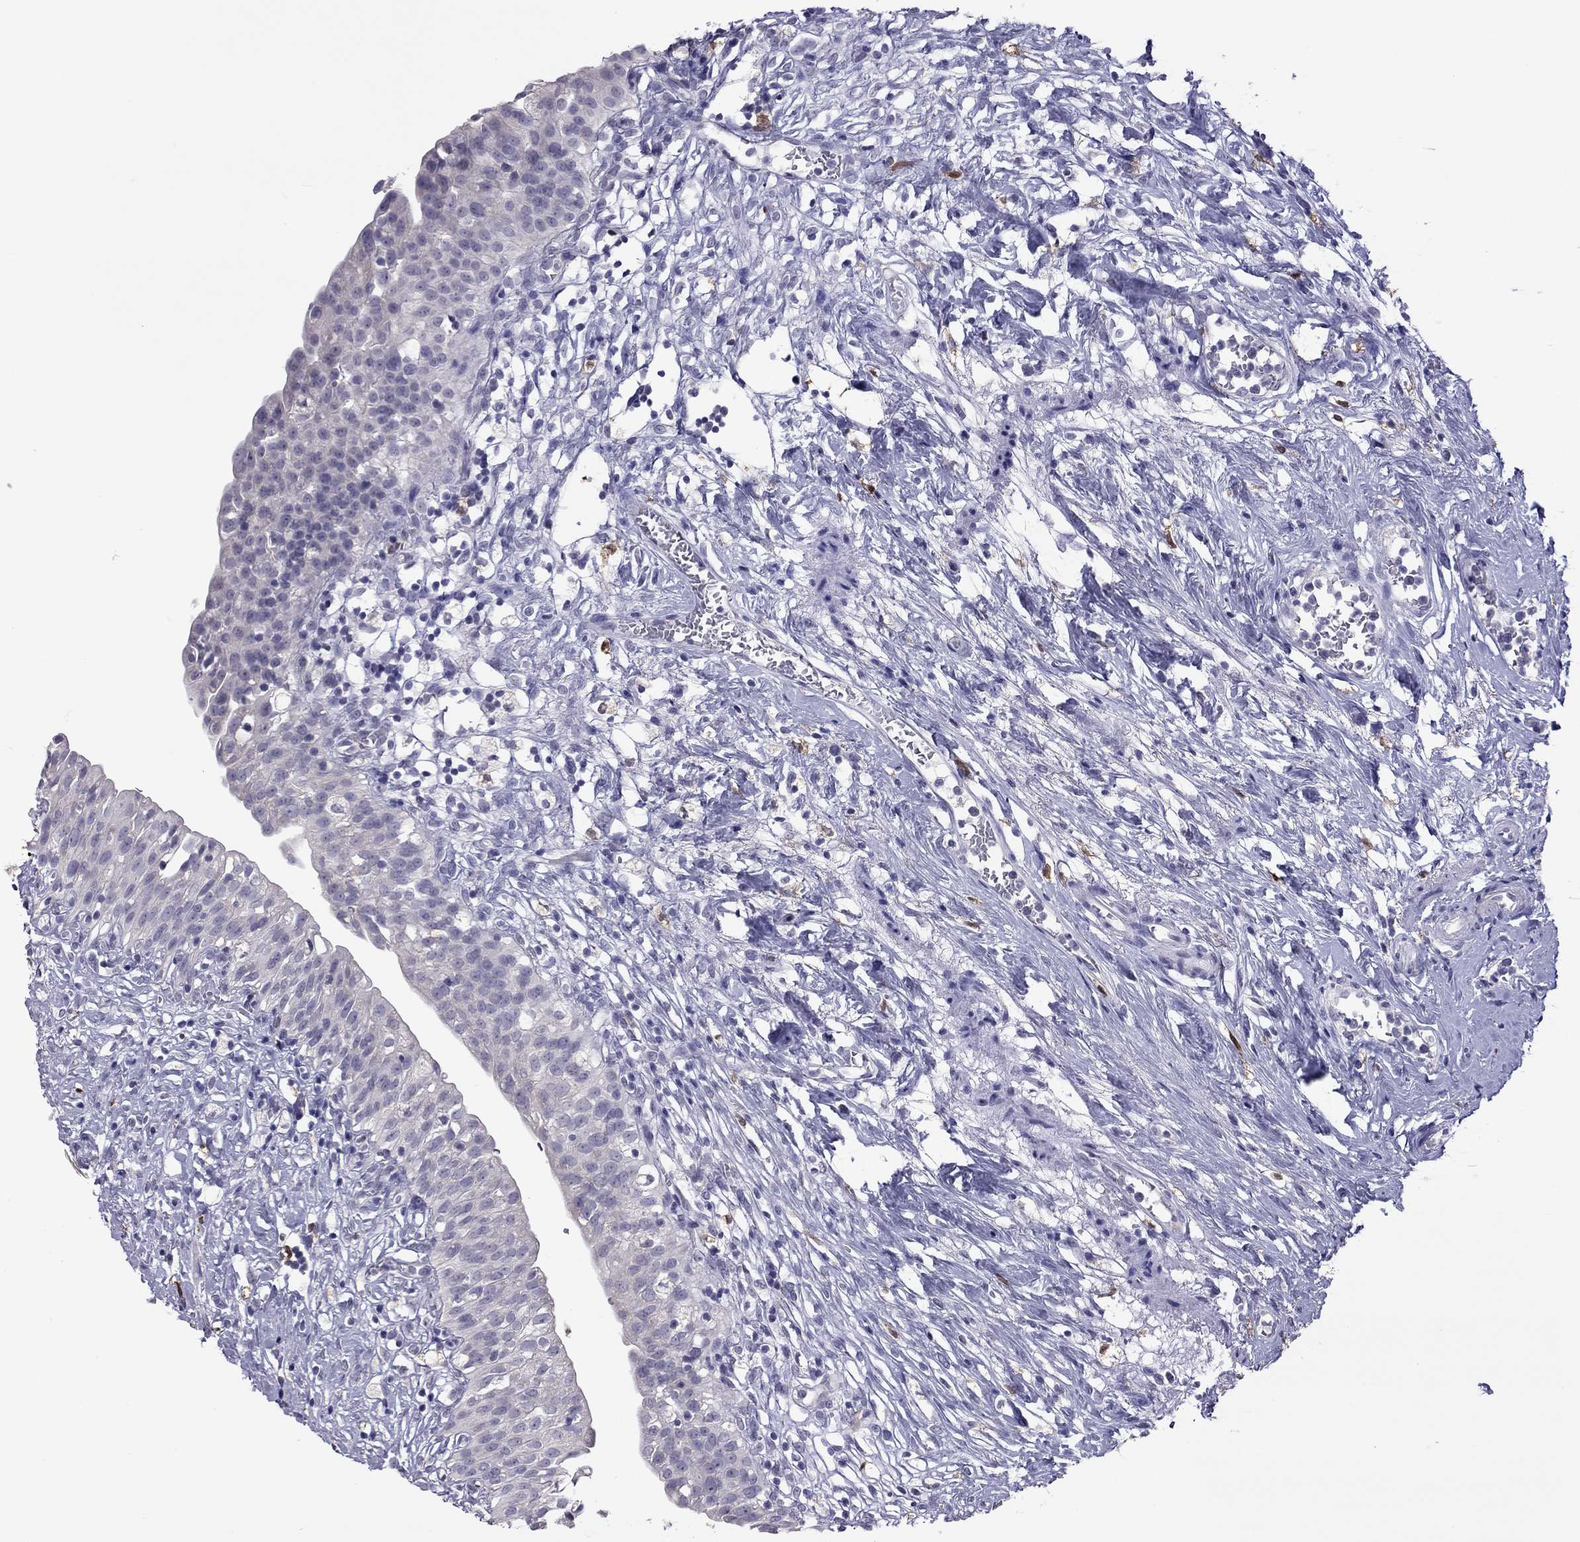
{"staining": {"intensity": "negative", "quantity": "none", "location": "none"}, "tissue": "urinary bladder", "cell_type": "Urothelial cells", "image_type": "normal", "snomed": [{"axis": "morphology", "description": "Normal tissue, NOS"}, {"axis": "topography", "description": "Urinary bladder"}], "caption": "DAB immunohistochemical staining of normal human urinary bladder demonstrates no significant staining in urothelial cells.", "gene": "PPP1R3A", "patient": {"sex": "male", "age": 76}}